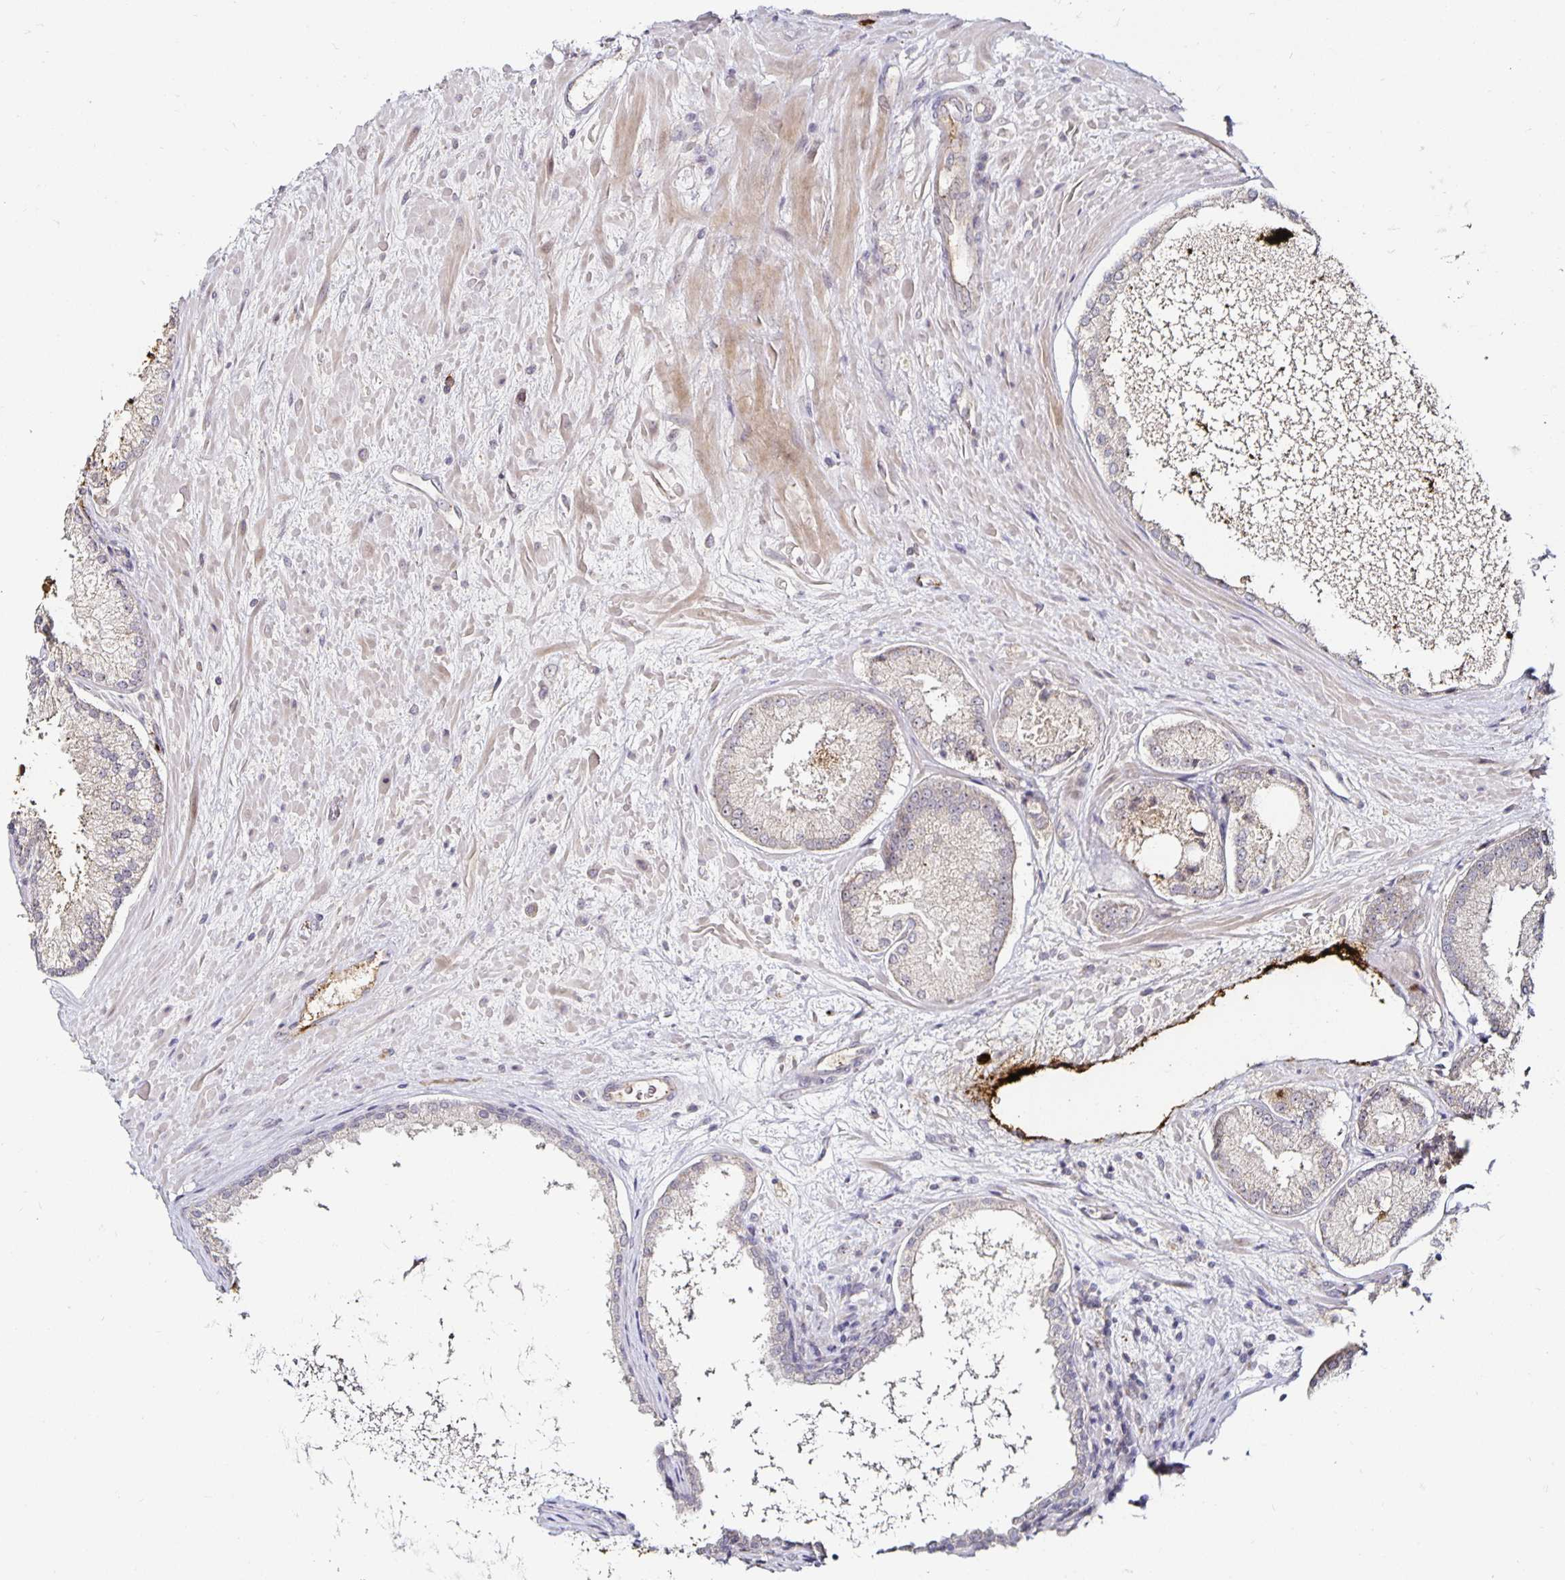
{"staining": {"intensity": "negative", "quantity": "none", "location": "none"}, "tissue": "prostate cancer", "cell_type": "Tumor cells", "image_type": "cancer", "snomed": [{"axis": "morphology", "description": "Adenocarcinoma, High grade"}, {"axis": "topography", "description": "Prostate"}], "caption": "IHC micrograph of neoplastic tissue: human prostate cancer stained with DAB (3,3'-diaminobenzidine) displays no significant protein positivity in tumor cells. (DAB (3,3'-diaminobenzidine) immunohistochemistry (IHC), high magnification).", "gene": "ANLN", "patient": {"sex": "male", "age": 73}}